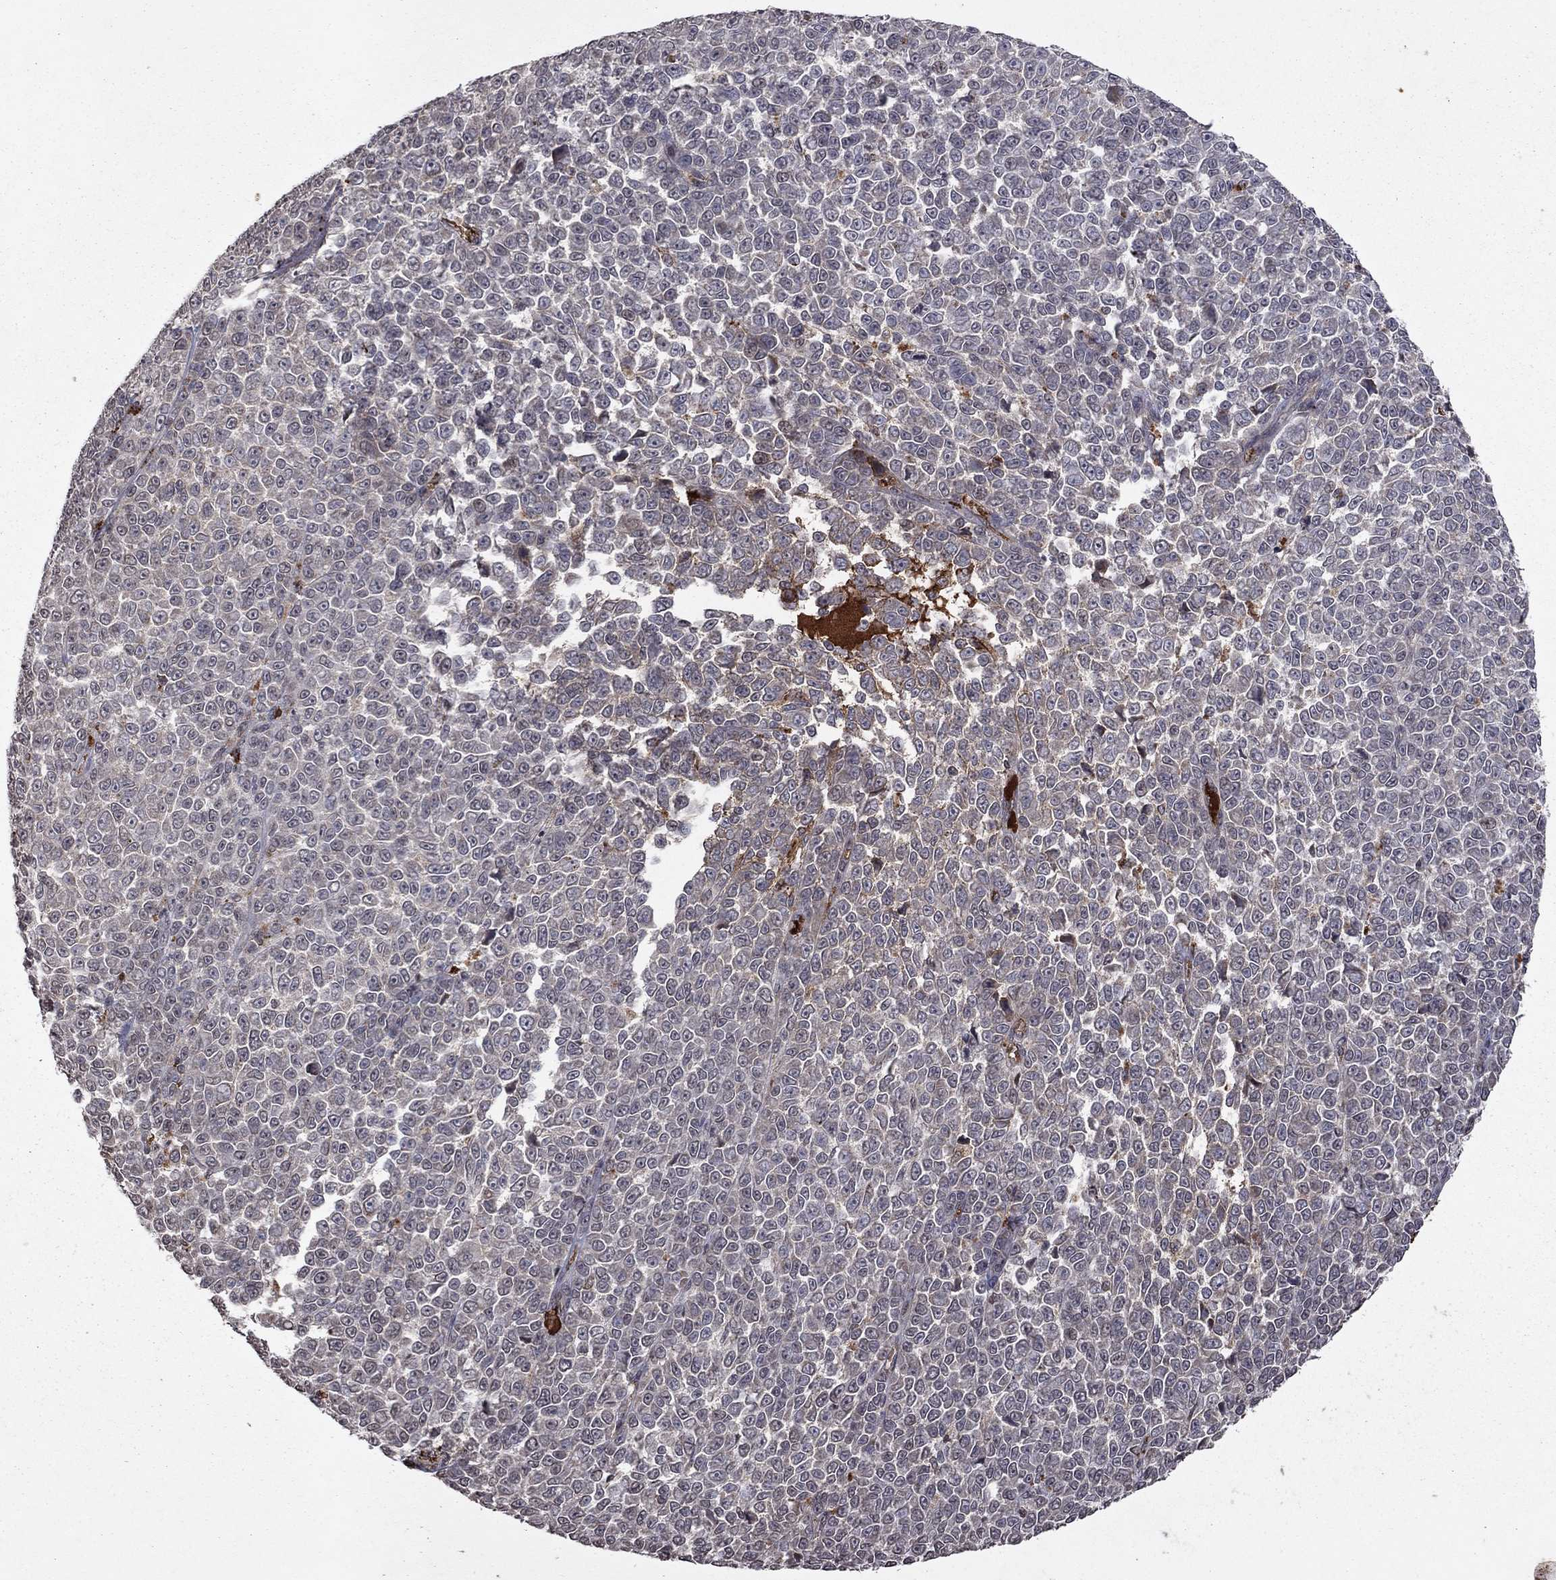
{"staining": {"intensity": "negative", "quantity": "none", "location": "none"}, "tissue": "melanoma", "cell_type": "Tumor cells", "image_type": "cancer", "snomed": [{"axis": "morphology", "description": "Malignant melanoma, NOS"}, {"axis": "topography", "description": "Skin"}], "caption": "Tumor cells are negative for protein expression in human malignant melanoma.", "gene": "NLGN1", "patient": {"sex": "female", "age": 95}}